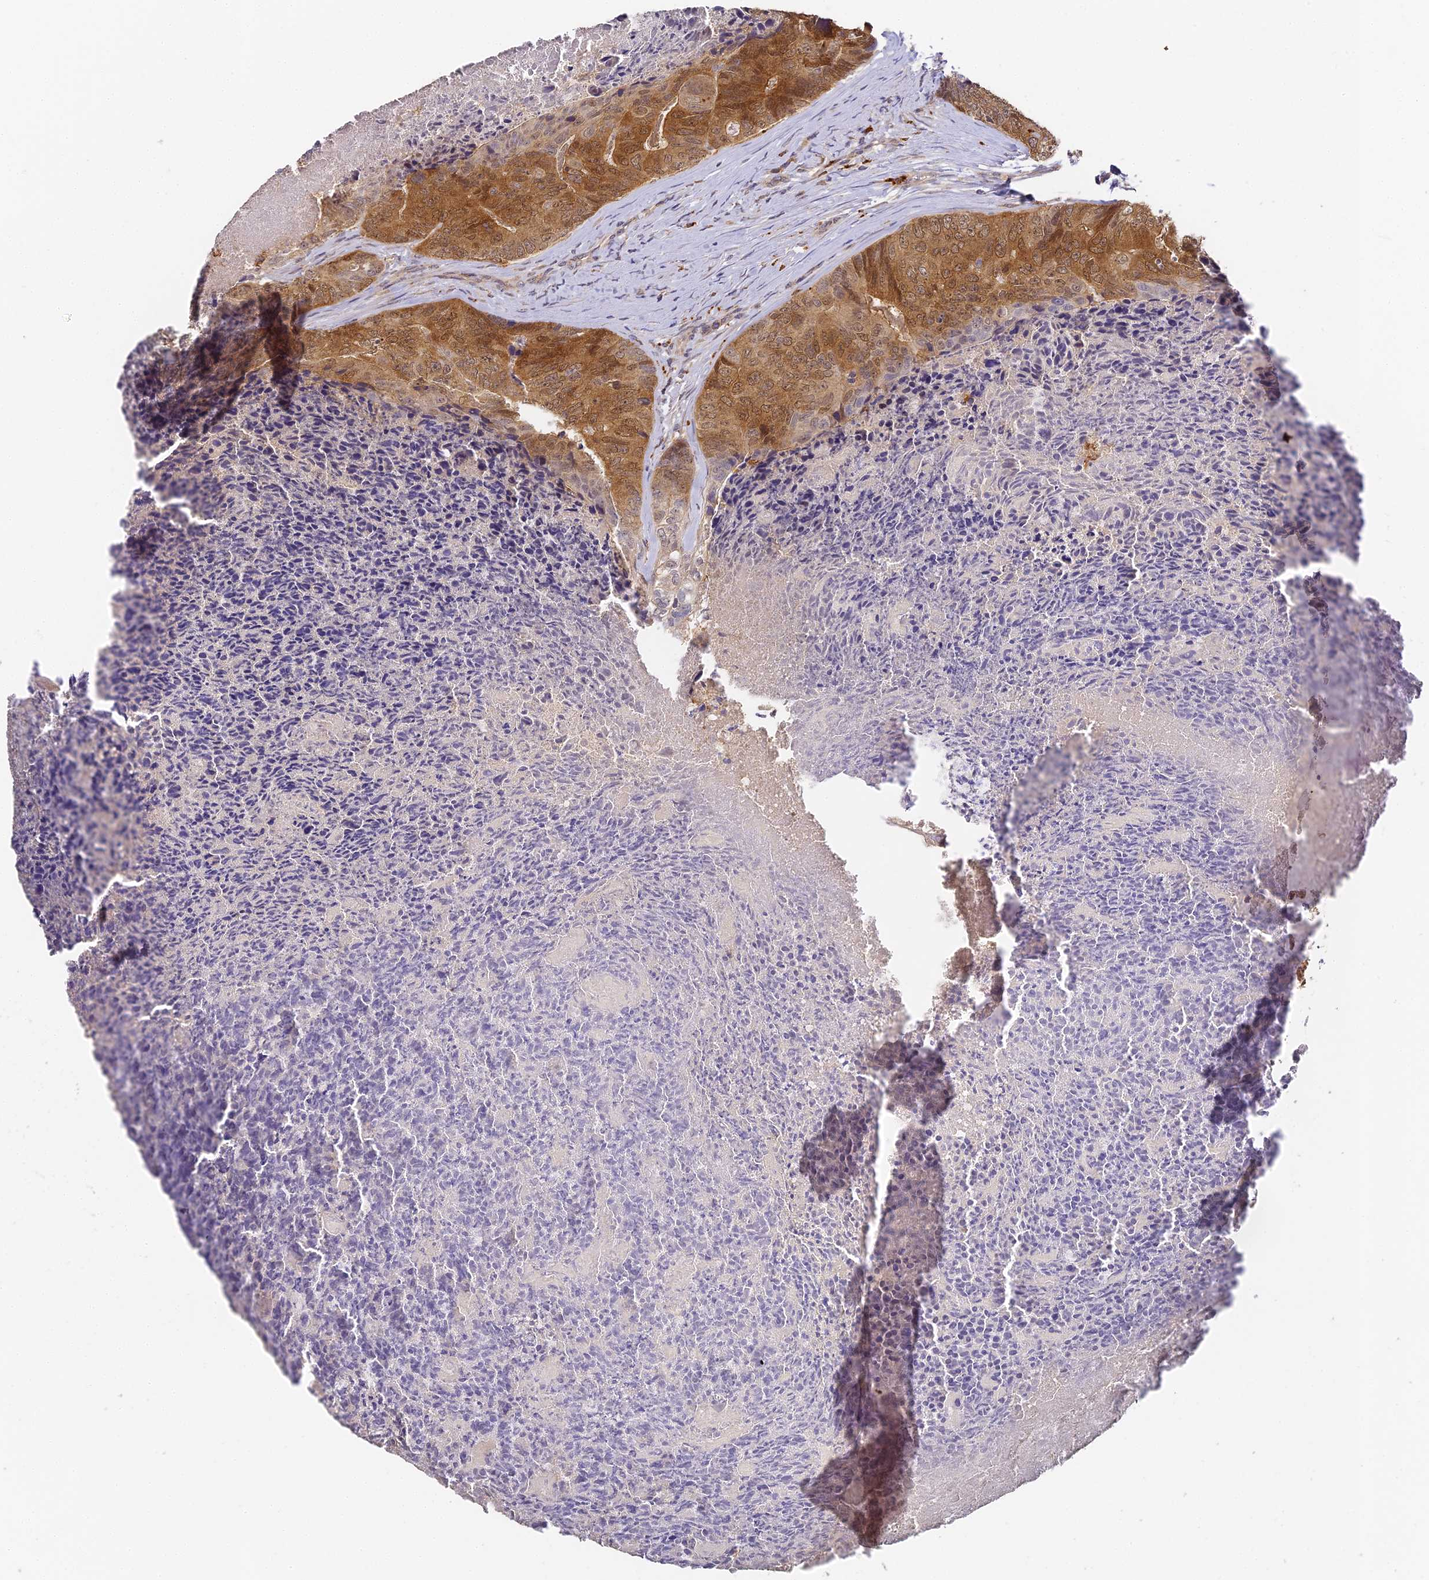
{"staining": {"intensity": "moderate", "quantity": ">75%", "location": "cytoplasmic/membranous,nuclear"}, "tissue": "colorectal cancer", "cell_type": "Tumor cells", "image_type": "cancer", "snomed": [{"axis": "morphology", "description": "Adenocarcinoma, NOS"}, {"axis": "topography", "description": "Colon"}], "caption": "Colorectal cancer was stained to show a protein in brown. There is medium levels of moderate cytoplasmic/membranous and nuclear expression in approximately >75% of tumor cells.", "gene": "YAE1", "patient": {"sex": "female", "age": 67}}